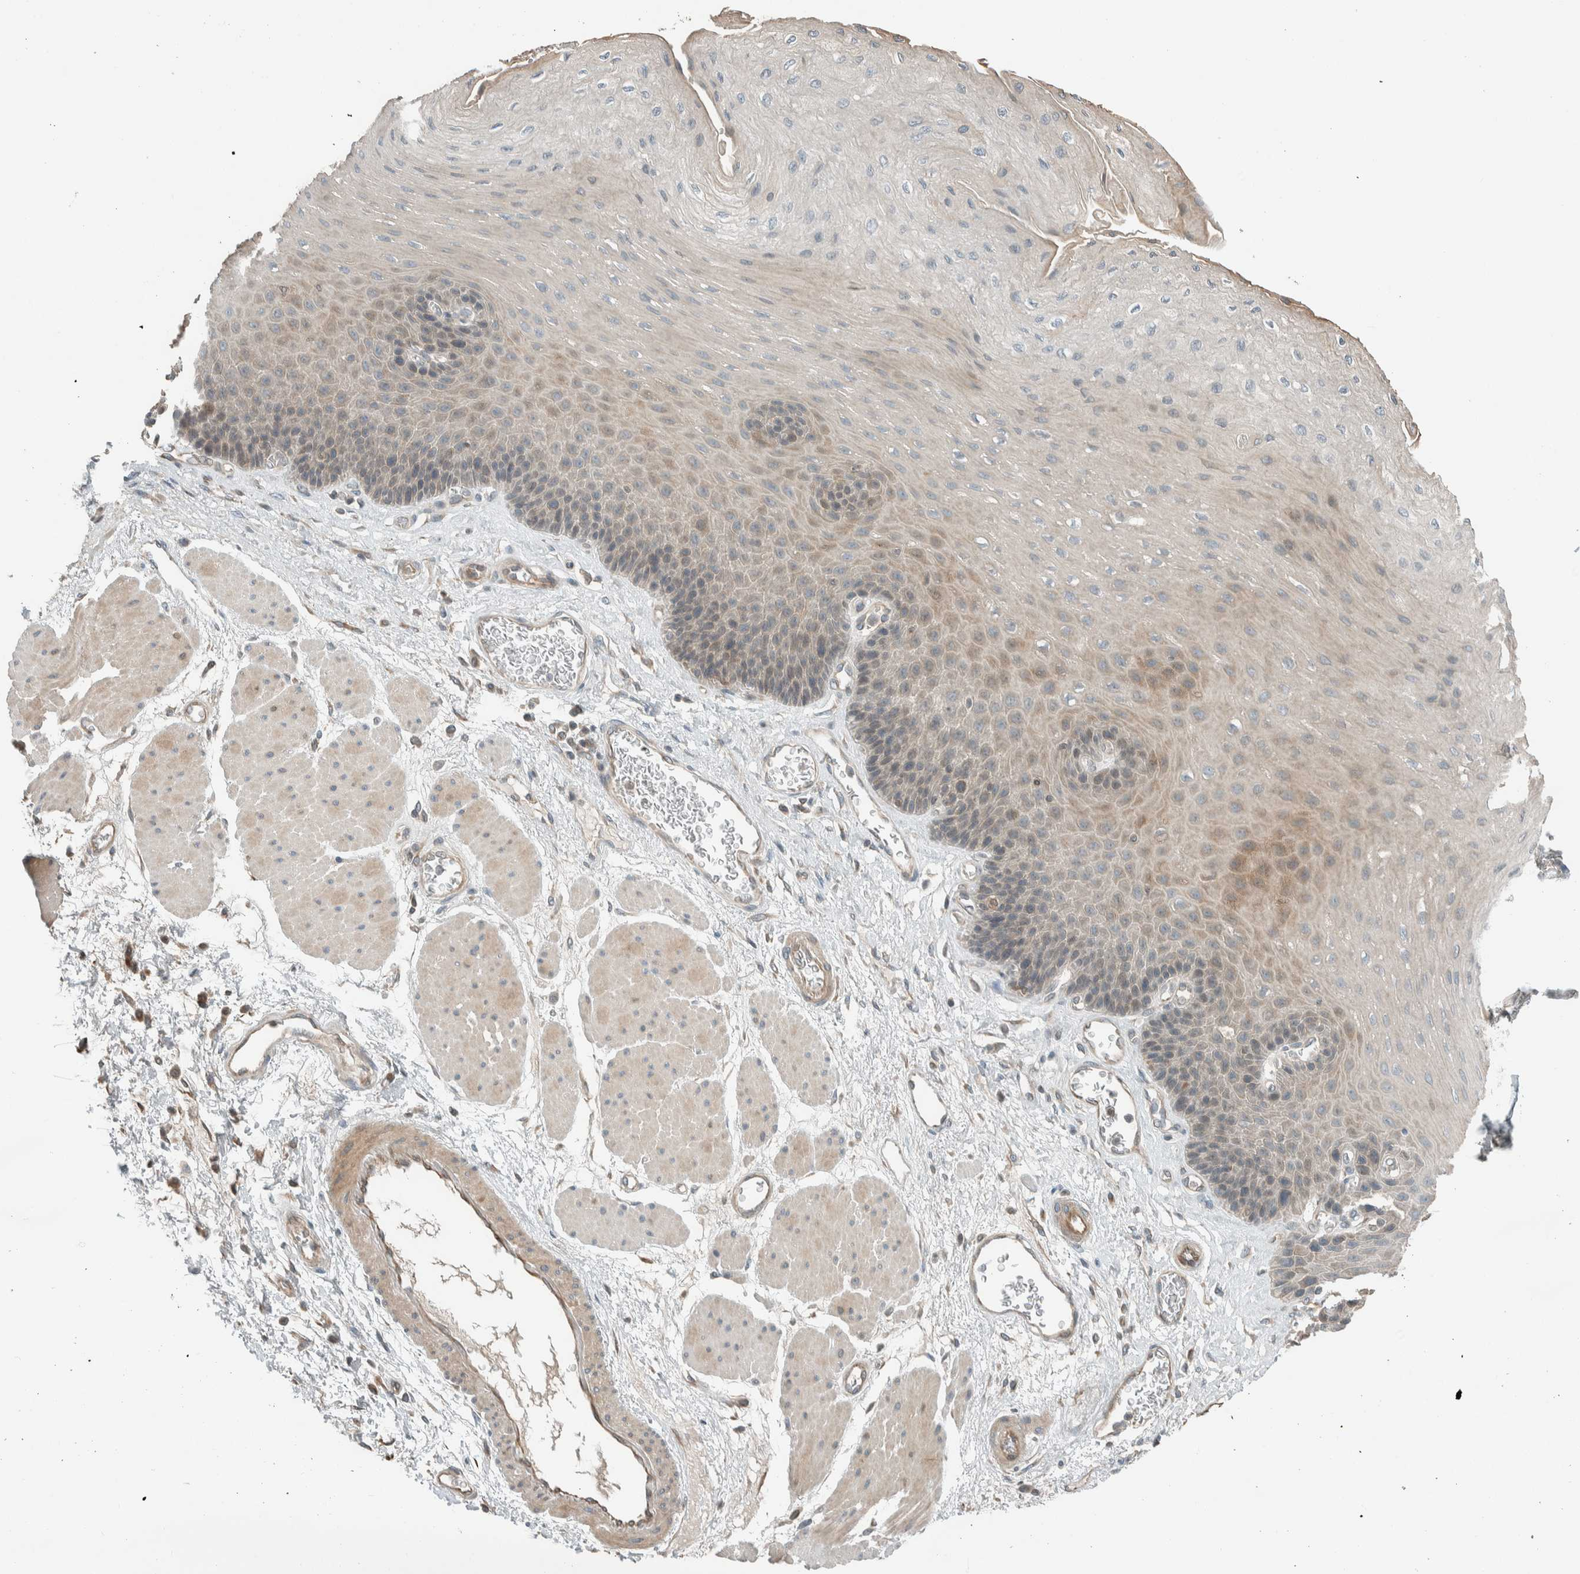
{"staining": {"intensity": "weak", "quantity": "25%-75%", "location": "cytoplasmic/membranous"}, "tissue": "esophagus", "cell_type": "Squamous epithelial cells", "image_type": "normal", "snomed": [{"axis": "morphology", "description": "Normal tissue, NOS"}, {"axis": "topography", "description": "Esophagus"}], "caption": "Squamous epithelial cells demonstrate low levels of weak cytoplasmic/membranous staining in approximately 25%-75% of cells in normal human esophagus. The staining was performed using DAB, with brown indicating positive protein expression. Nuclei are stained blue with hematoxylin.", "gene": "SEL1L", "patient": {"sex": "female", "age": 72}}